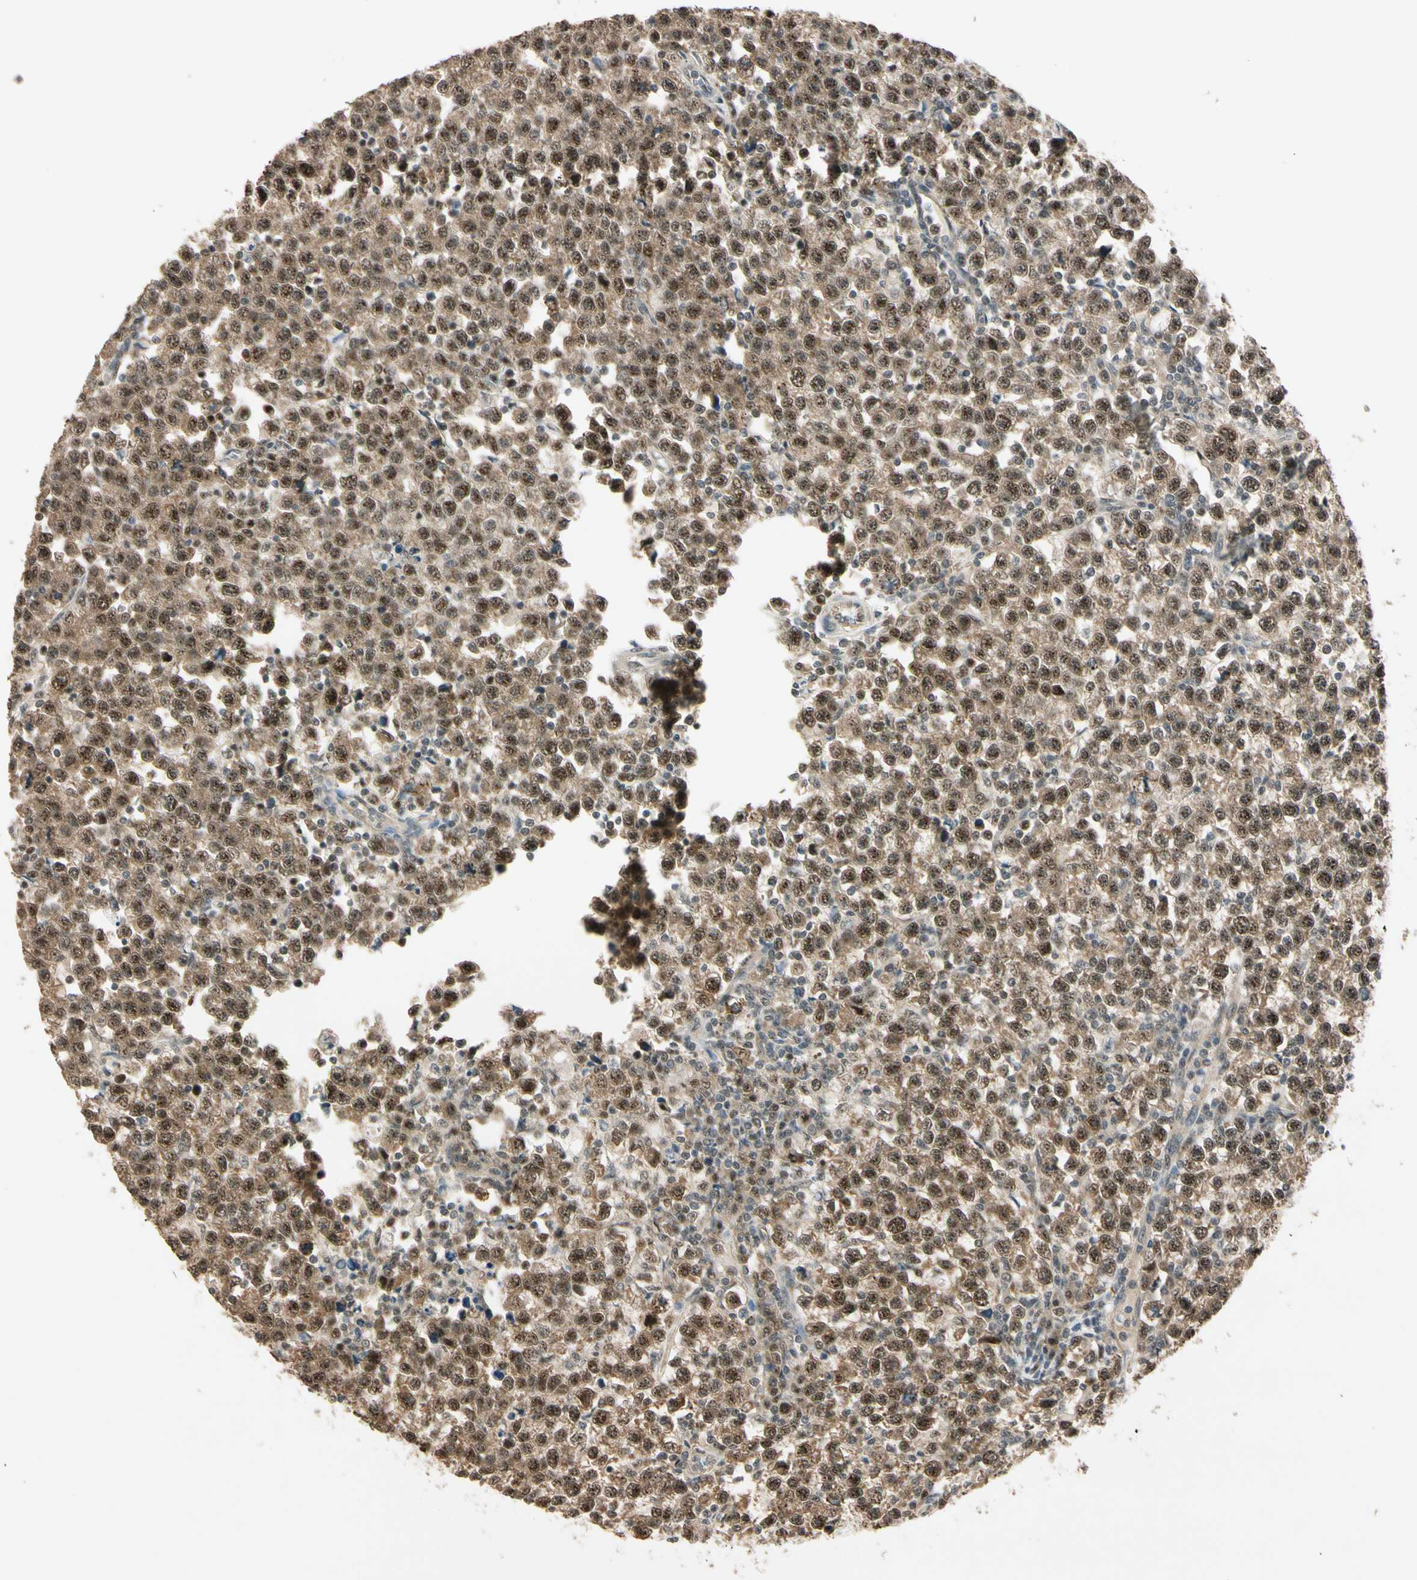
{"staining": {"intensity": "moderate", "quantity": ">75%", "location": "cytoplasmic/membranous,nuclear"}, "tissue": "testis cancer", "cell_type": "Tumor cells", "image_type": "cancer", "snomed": [{"axis": "morphology", "description": "Seminoma, NOS"}, {"axis": "topography", "description": "Testis"}], "caption": "A histopathology image of human seminoma (testis) stained for a protein demonstrates moderate cytoplasmic/membranous and nuclear brown staining in tumor cells.", "gene": "MCPH1", "patient": {"sex": "male", "age": 43}}